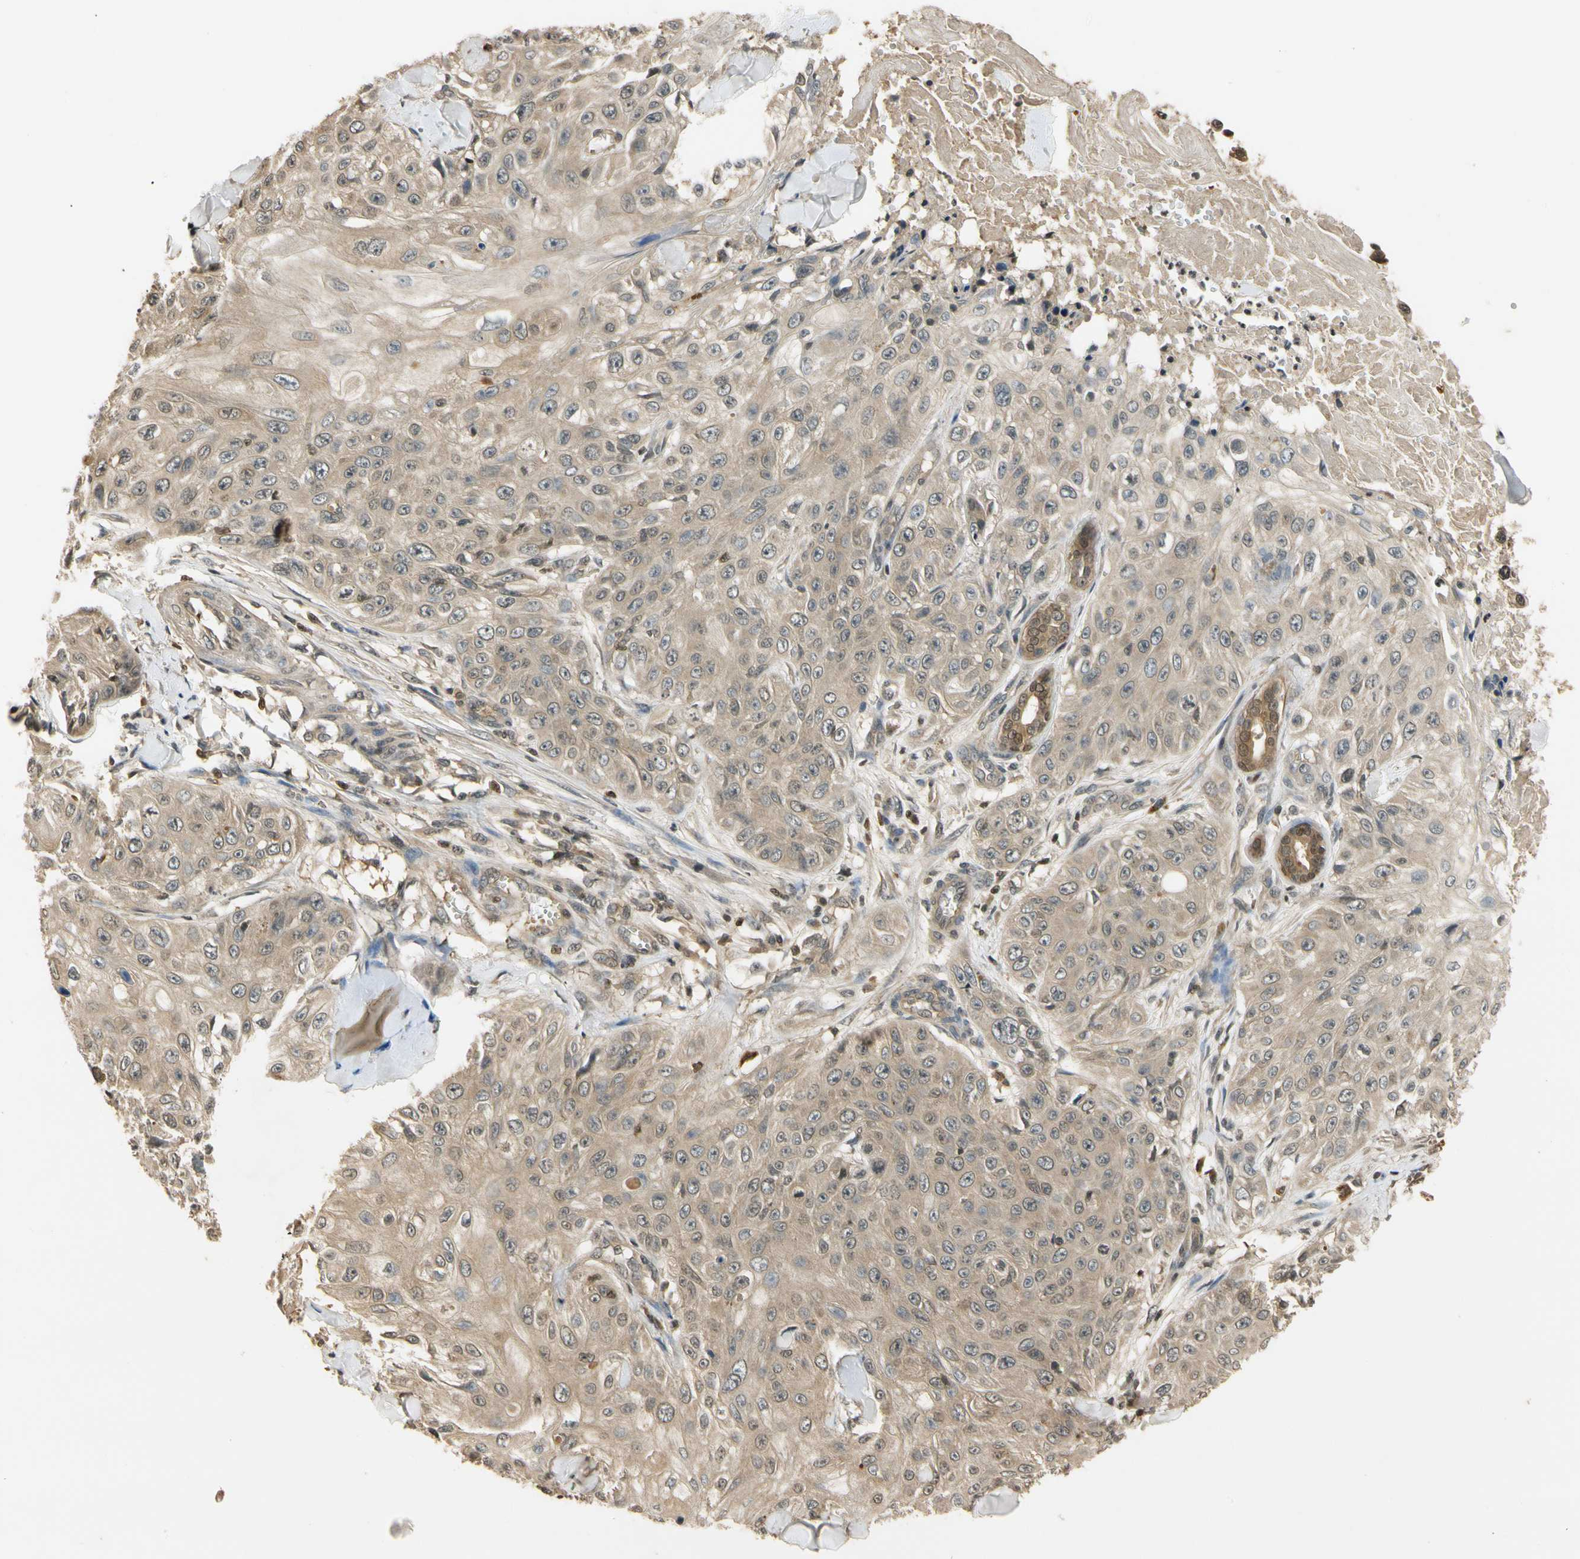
{"staining": {"intensity": "moderate", "quantity": ">75%", "location": "cytoplasmic/membranous"}, "tissue": "skin cancer", "cell_type": "Tumor cells", "image_type": "cancer", "snomed": [{"axis": "morphology", "description": "Squamous cell carcinoma, NOS"}, {"axis": "topography", "description": "Skin"}], "caption": "Immunohistochemistry (IHC) of human squamous cell carcinoma (skin) reveals medium levels of moderate cytoplasmic/membranous positivity in approximately >75% of tumor cells. (IHC, brightfield microscopy, high magnification).", "gene": "SOD1", "patient": {"sex": "male", "age": 86}}